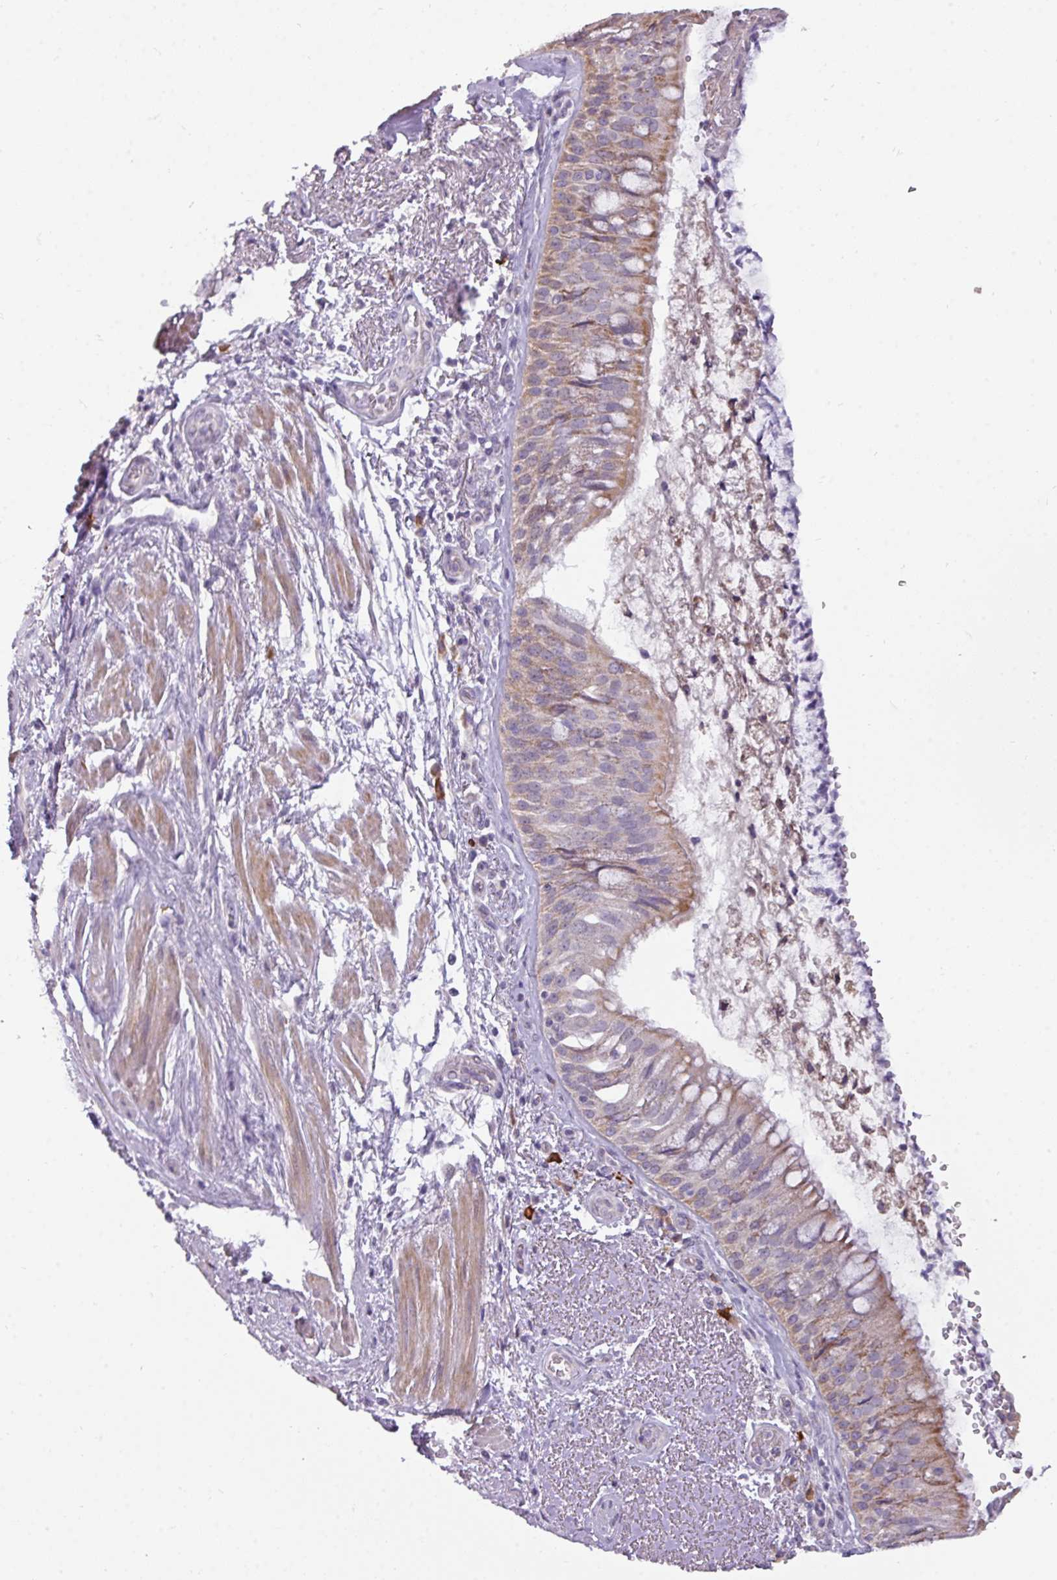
{"staining": {"intensity": "weak", "quantity": "25%-75%", "location": "cytoplasmic/membranous"}, "tissue": "bronchus", "cell_type": "Respiratory epithelial cells", "image_type": "normal", "snomed": [{"axis": "morphology", "description": "Normal tissue, NOS"}, {"axis": "topography", "description": "Cartilage tissue"}, {"axis": "topography", "description": "Bronchus"}], "caption": "Immunohistochemistry (IHC) histopathology image of unremarkable bronchus stained for a protein (brown), which demonstrates low levels of weak cytoplasmic/membranous expression in approximately 25%-75% of respiratory epithelial cells.", "gene": "C2orf68", "patient": {"sex": "male", "age": 63}}